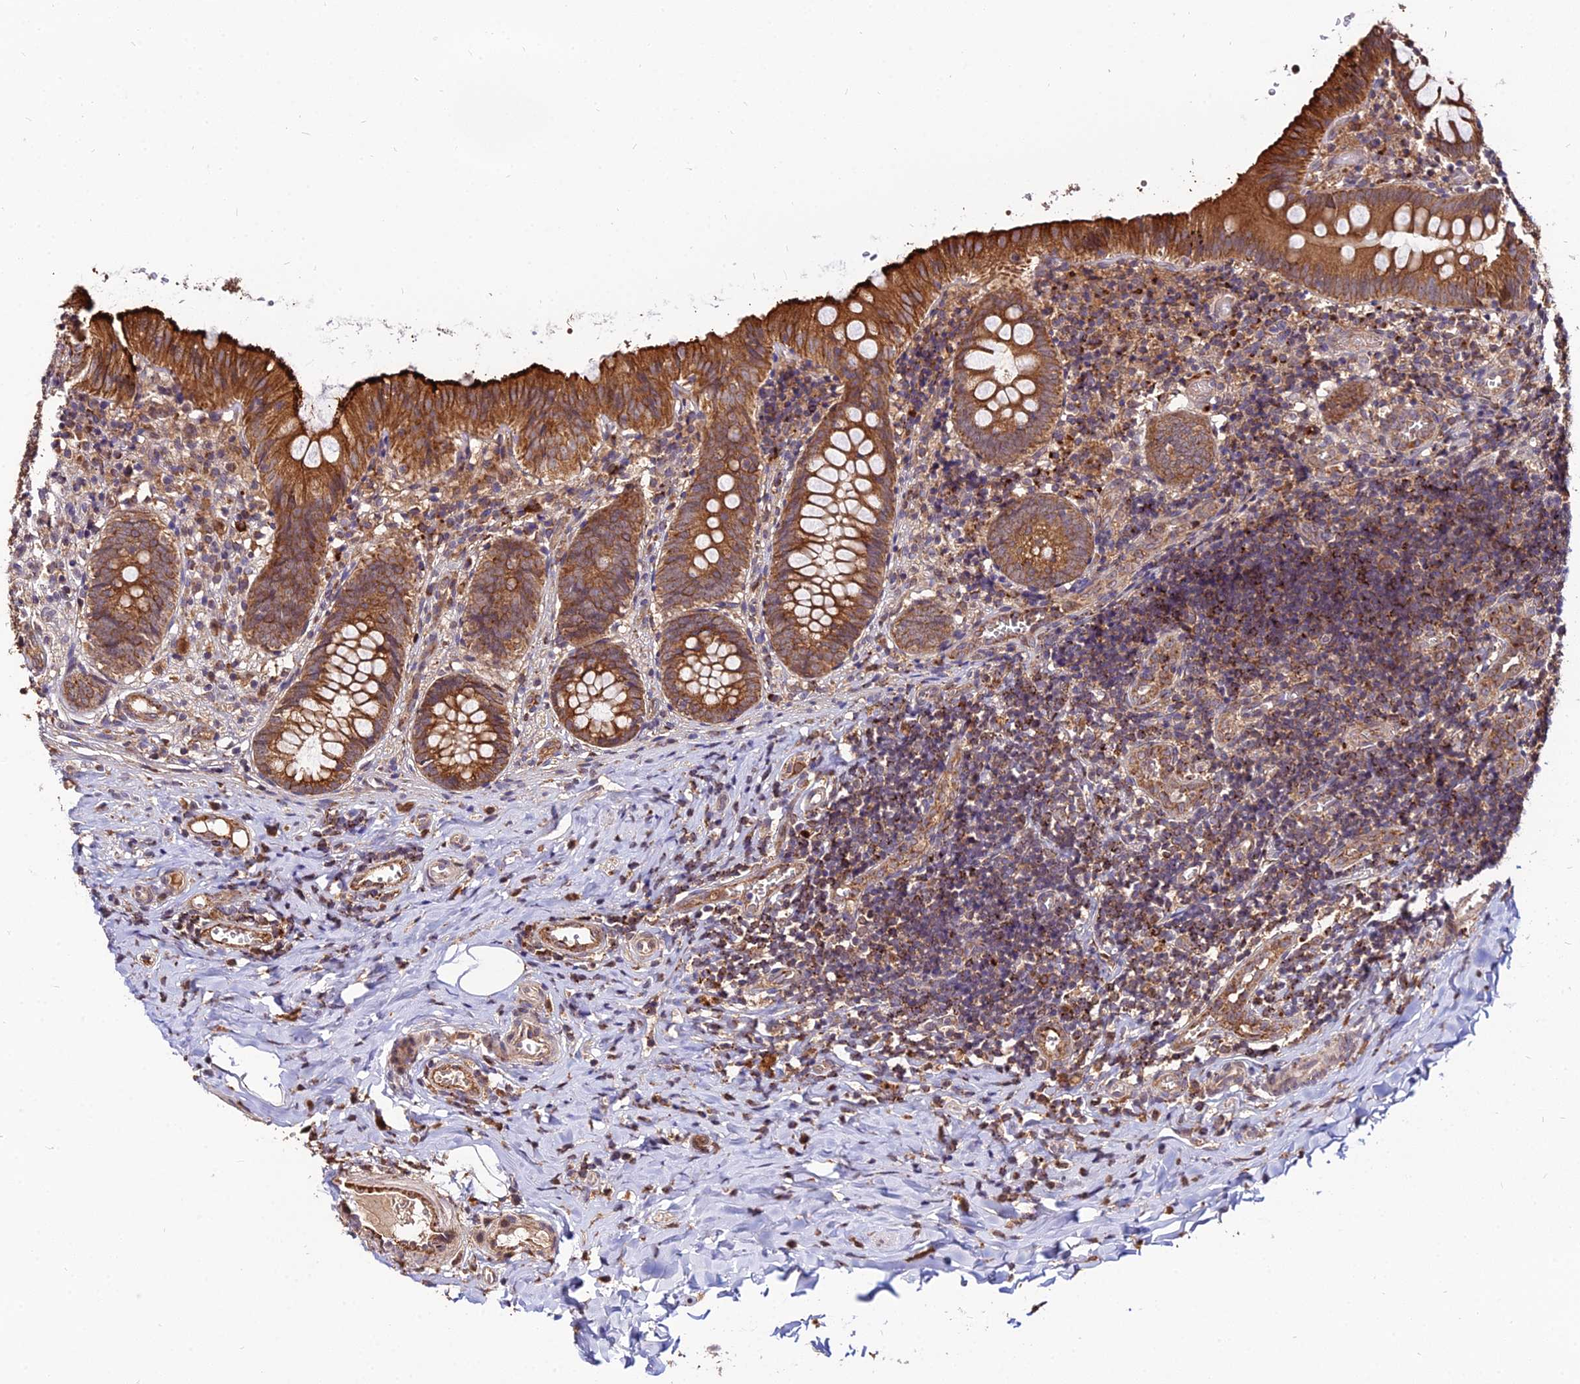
{"staining": {"intensity": "strong", "quantity": ">75%", "location": "cytoplasmic/membranous"}, "tissue": "appendix", "cell_type": "Glandular cells", "image_type": "normal", "snomed": [{"axis": "morphology", "description": "Normal tissue, NOS"}, {"axis": "topography", "description": "Appendix"}], "caption": "Immunohistochemistry (IHC) histopathology image of normal appendix: human appendix stained using immunohistochemistry demonstrates high levels of strong protein expression localized specifically in the cytoplasmic/membranous of glandular cells, appearing as a cytoplasmic/membranous brown color.", "gene": "ENSG00000258465", "patient": {"sex": "male", "age": 8}}